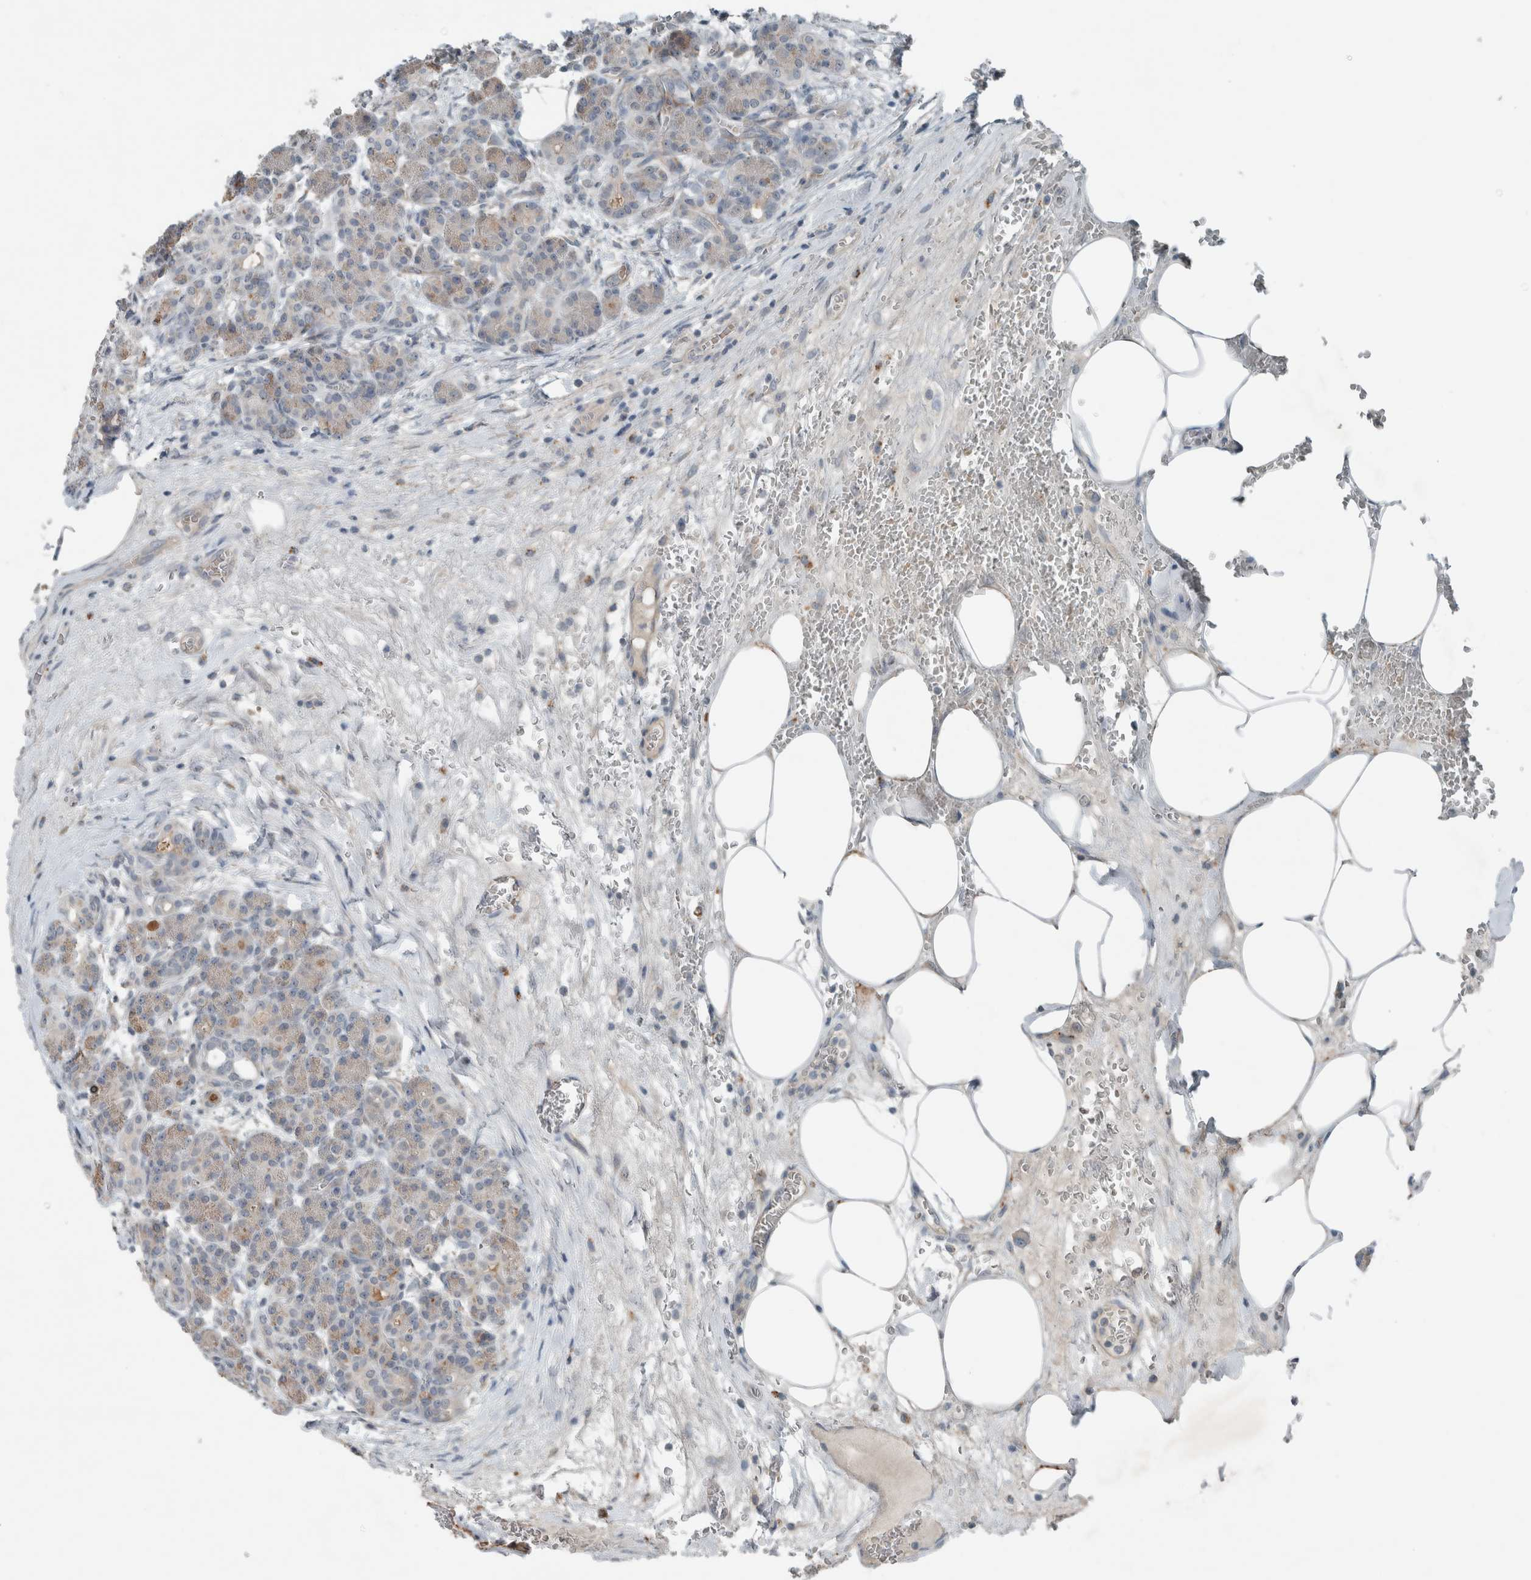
{"staining": {"intensity": "weak", "quantity": "<25%", "location": "cytoplasmic/membranous"}, "tissue": "pancreas", "cell_type": "Exocrine glandular cells", "image_type": "normal", "snomed": [{"axis": "morphology", "description": "Normal tissue, NOS"}, {"axis": "topography", "description": "Pancreas"}], "caption": "Micrograph shows no significant protein staining in exocrine glandular cells of normal pancreas. (IHC, brightfield microscopy, high magnification).", "gene": "JADE2", "patient": {"sex": "male", "age": 63}}